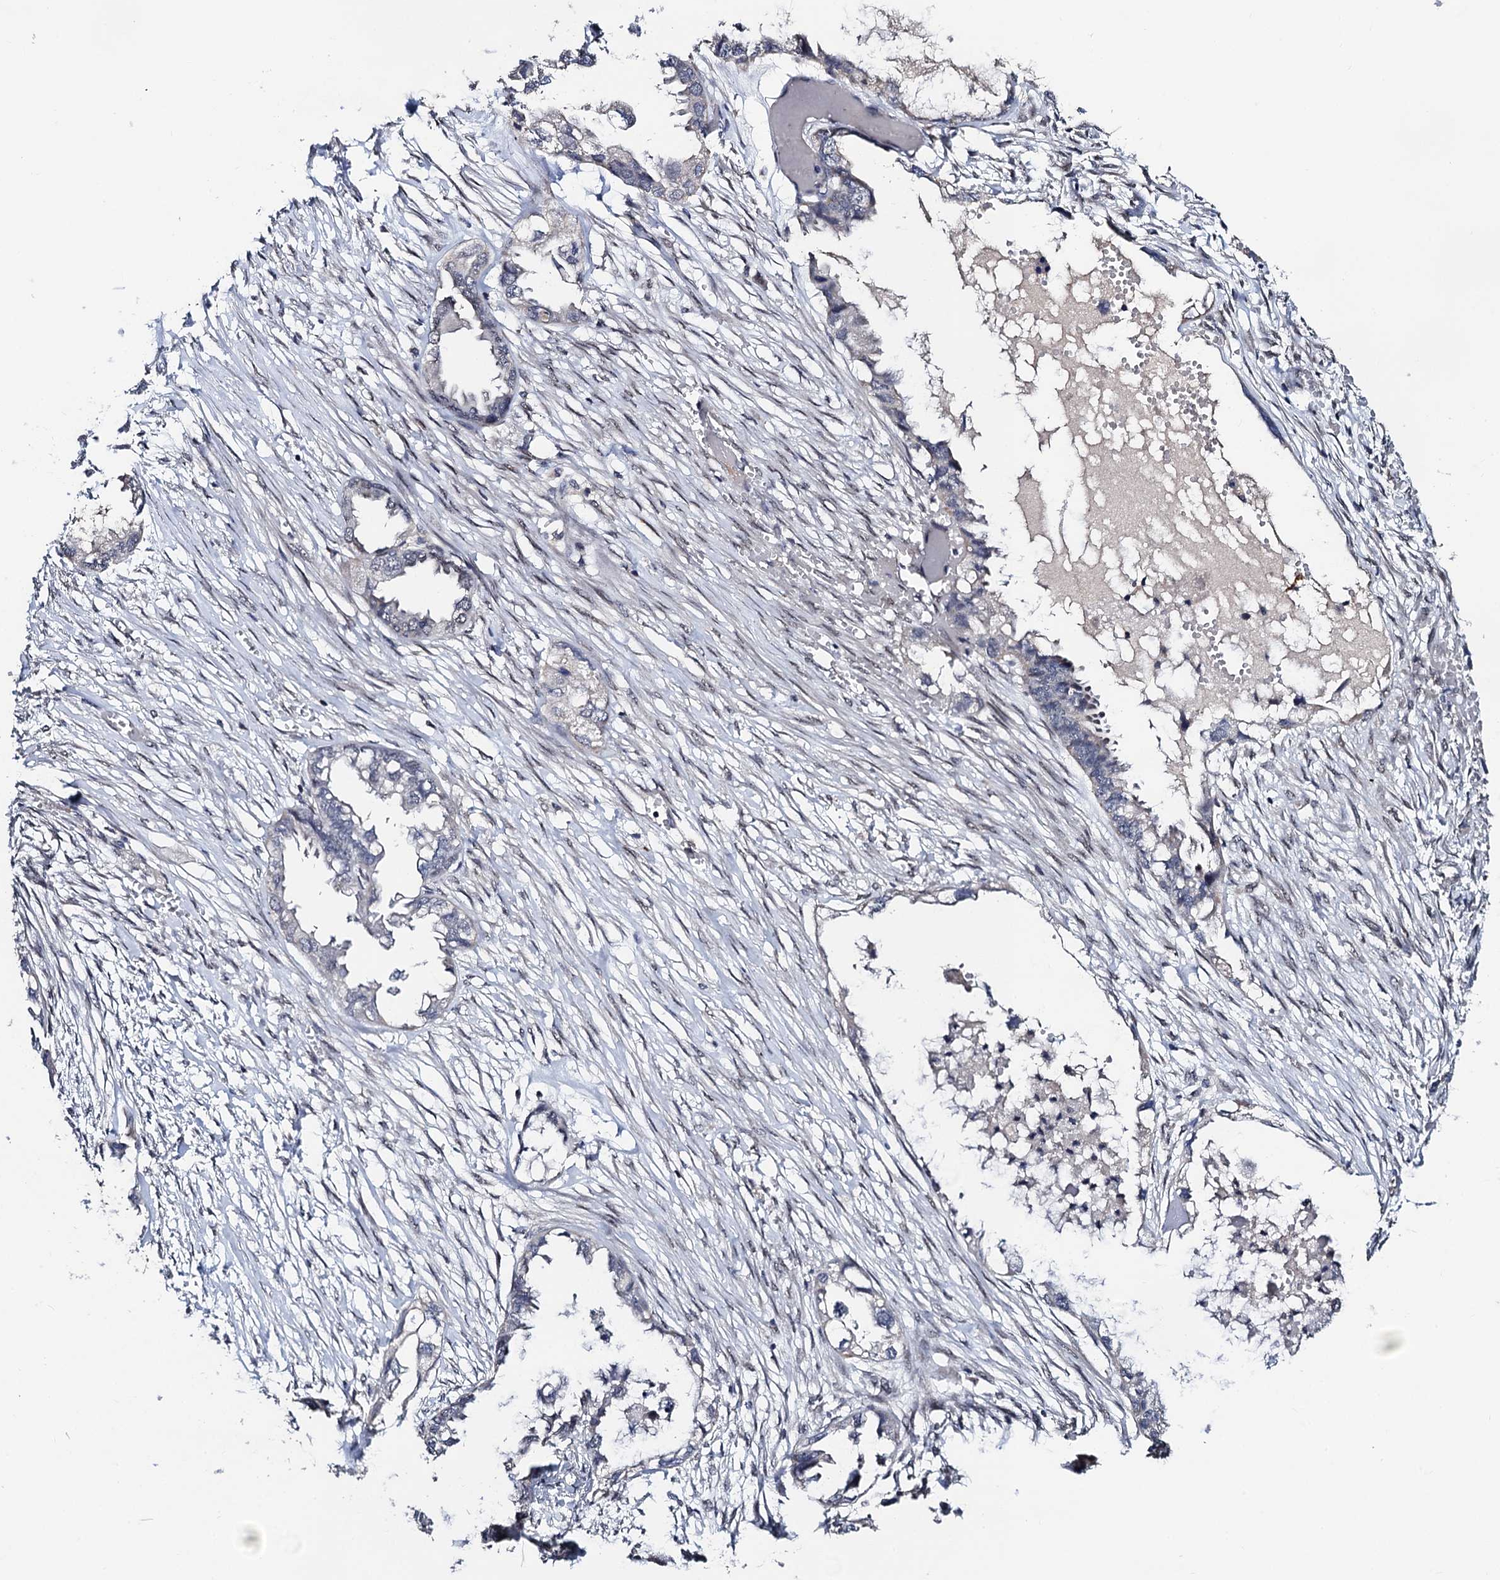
{"staining": {"intensity": "negative", "quantity": "none", "location": "none"}, "tissue": "endometrial cancer", "cell_type": "Tumor cells", "image_type": "cancer", "snomed": [{"axis": "morphology", "description": "Adenocarcinoma, NOS"}, {"axis": "morphology", "description": "Adenocarcinoma, metastatic, NOS"}, {"axis": "topography", "description": "Adipose tissue"}, {"axis": "topography", "description": "Endometrium"}], "caption": "This is an IHC image of endometrial cancer (adenocarcinoma). There is no expression in tumor cells.", "gene": "PPTC7", "patient": {"sex": "female", "age": 67}}